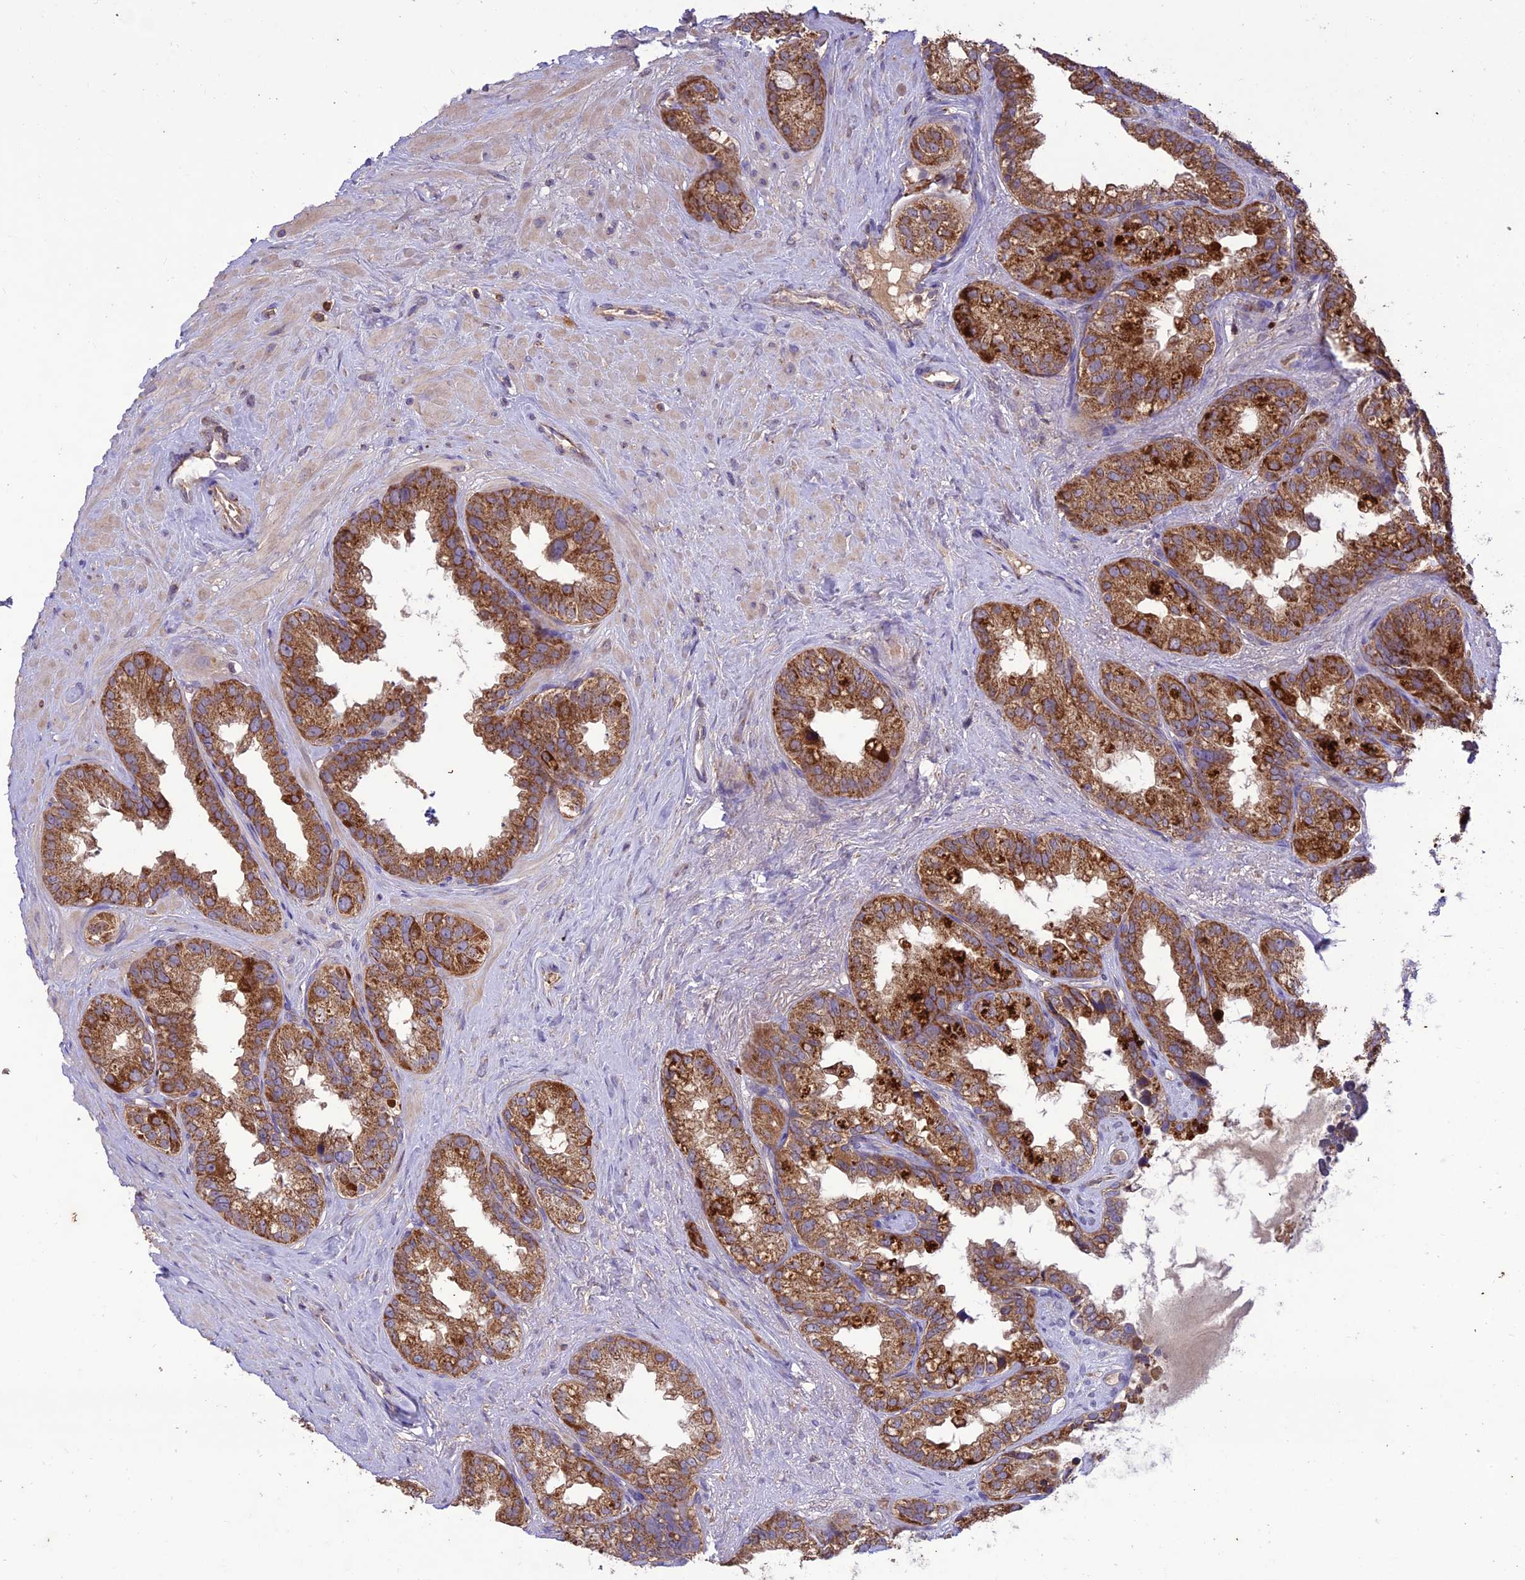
{"staining": {"intensity": "strong", "quantity": ">75%", "location": "cytoplasmic/membranous"}, "tissue": "seminal vesicle", "cell_type": "Glandular cells", "image_type": "normal", "snomed": [{"axis": "morphology", "description": "Normal tissue, NOS"}, {"axis": "topography", "description": "Seminal veicle"}], "caption": "DAB (3,3'-diaminobenzidine) immunohistochemical staining of unremarkable seminal vesicle shows strong cytoplasmic/membranous protein expression in about >75% of glandular cells.", "gene": "NDUFAF1", "patient": {"sex": "male", "age": 80}}